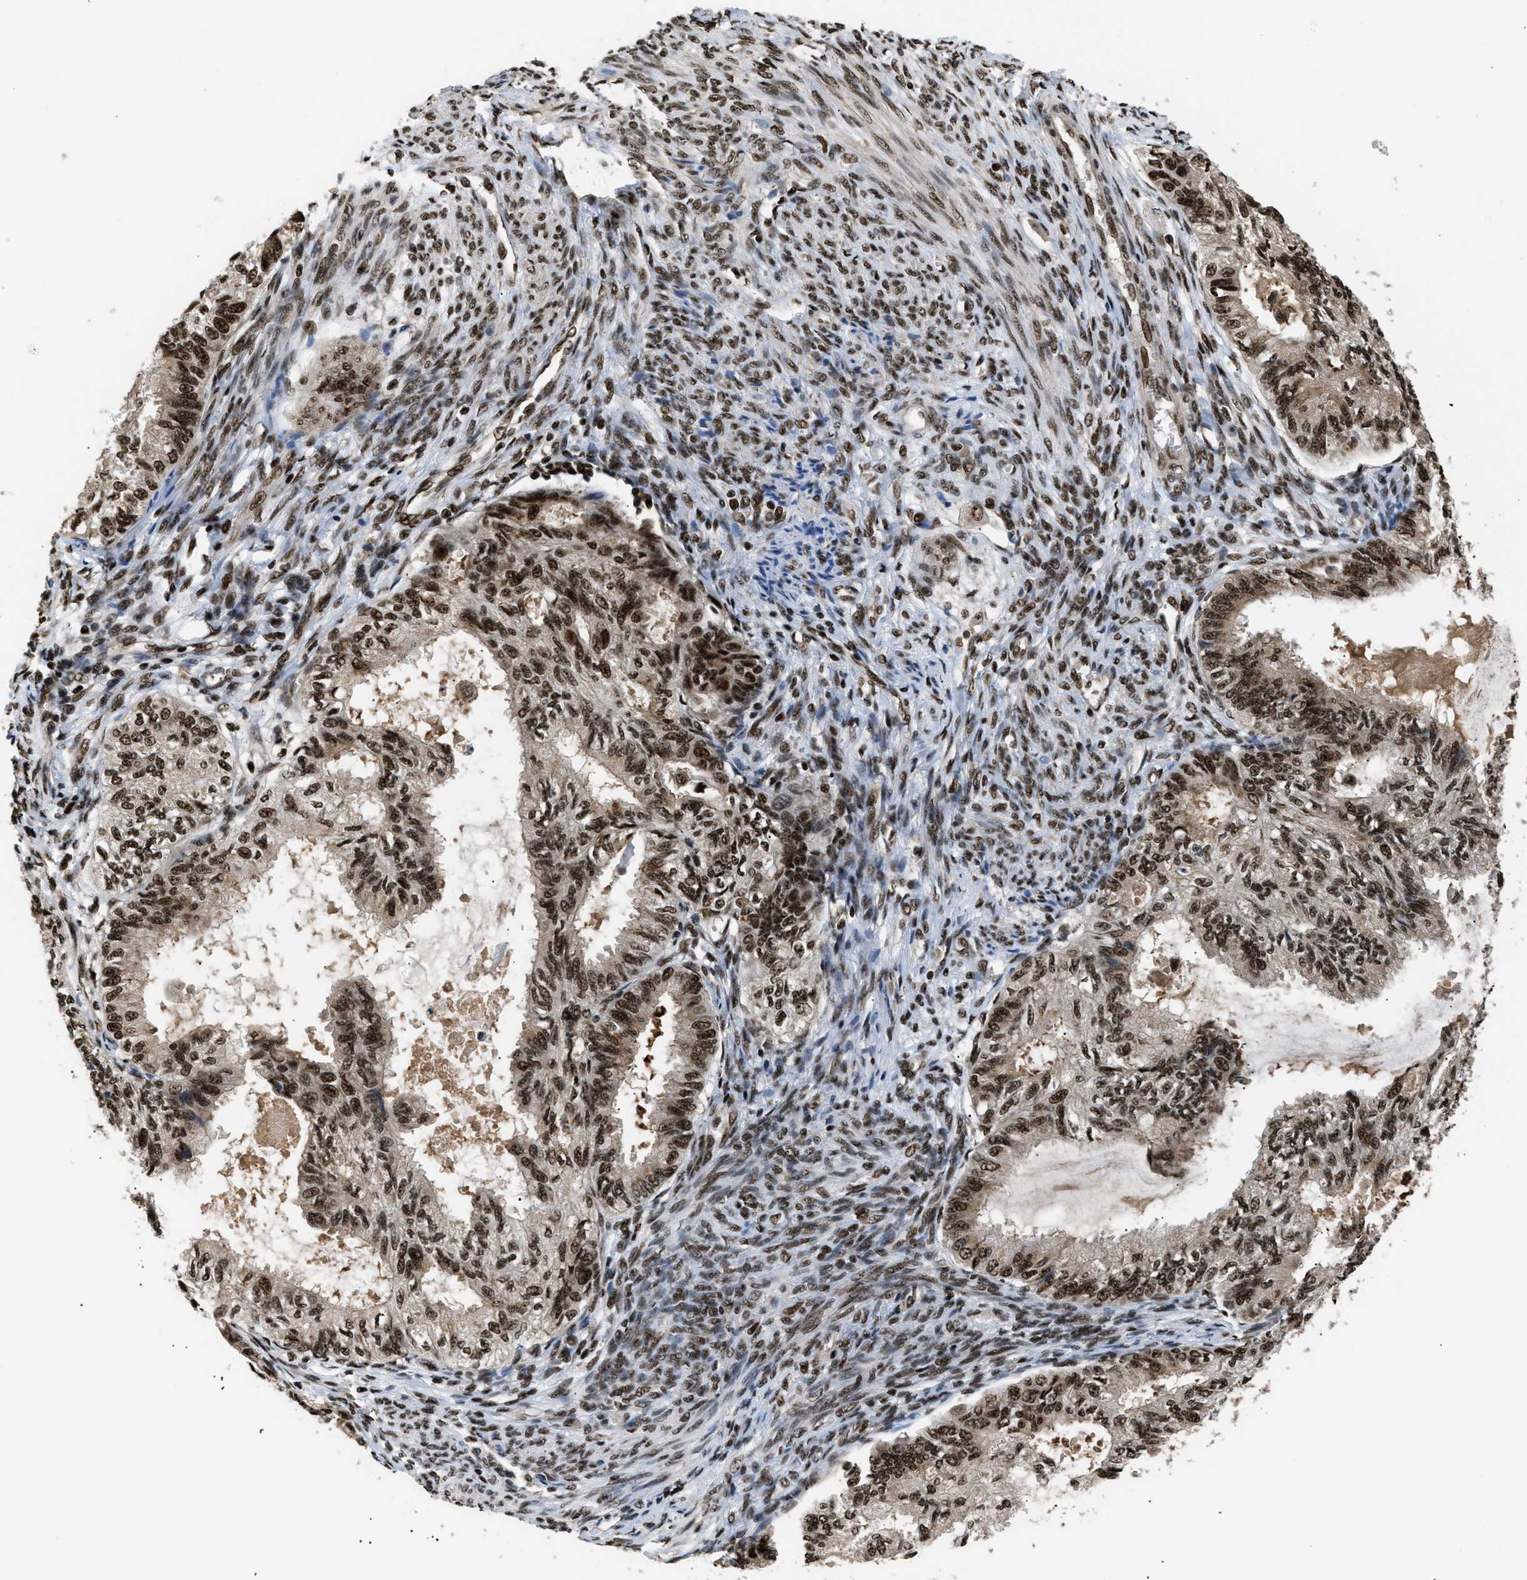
{"staining": {"intensity": "moderate", "quantity": ">75%", "location": "nuclear"}, "tissue": "cervical cancer", "cell_type": "Tumor cells", "image_type": "cancer", "snomed": [{"axis": "morphology", "description": "Normal tissue, NOS"}, {"axis": "morphology", "description": "Adenocarcinoma, NOS"}, {"axis": "topography", "description": "Cervix"}, {"axis": "topography", "description": "Endometrium"}], "caption": "Immunohistochemical staining of human cervical cancer (adenocarcinoma) reveals medium levels of moderate nuclear positivity in about >75% of tumor cells. The staining was performed using DAB (3,3'-diaminobenzidine), with brown indicating positive protein expression. Nuclei are stained blue with hematoxylin.", "gene": "RBM5", "patient": {"sex": "female", "age": 86}}